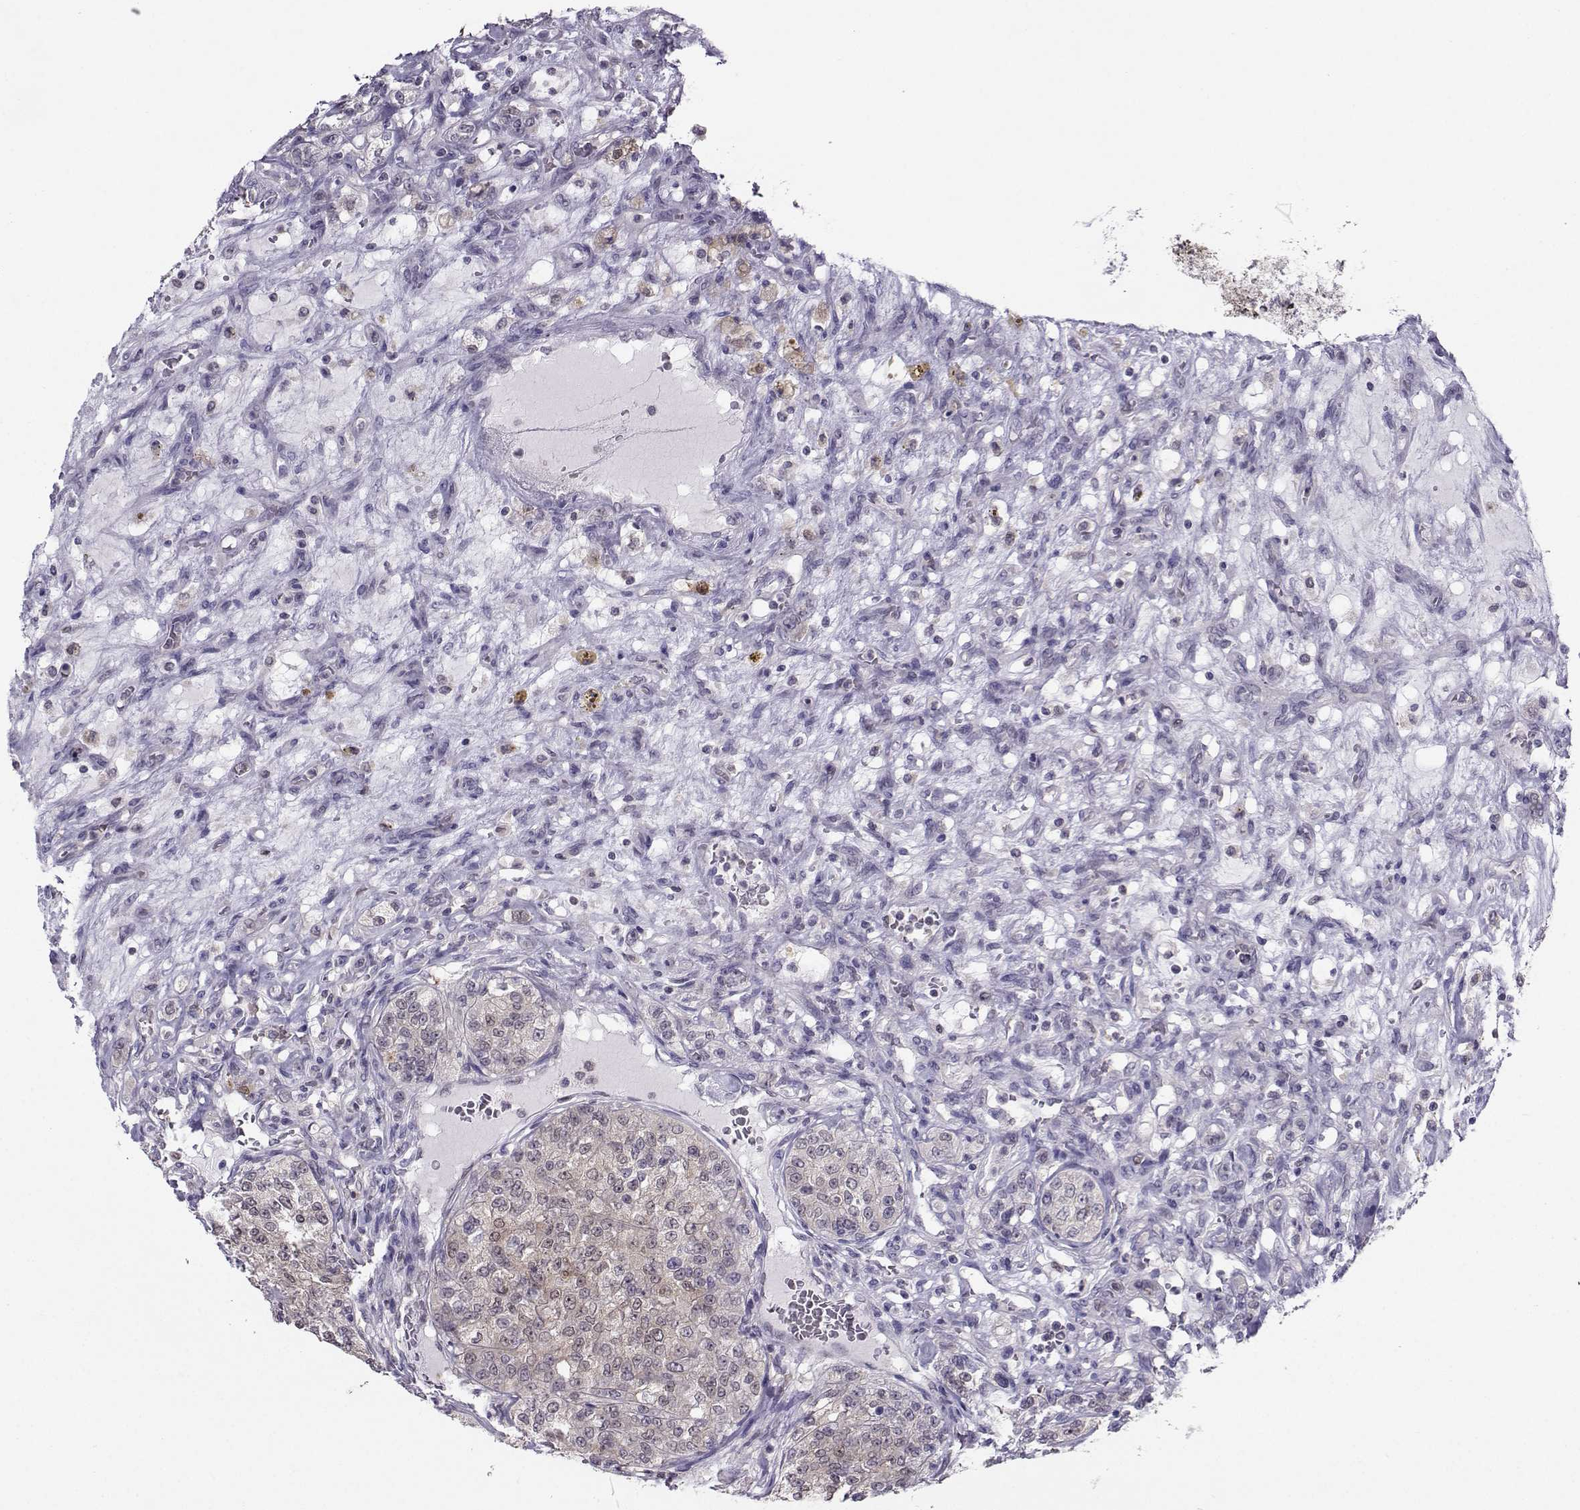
{"staining": {"intensity": "negative", "quantity": "none", "location": "none"}, "tissue": "renal cancer", "cell_type": "Tumor cells", "image_type": "cancer", "snomed": [{"axis": "morphology", "description": "Adenocarcinoma, NOS"}, {"axis": "topography", "description": "Kidney"}], "caption": "A photomicrograph of human renal cancer (adenocarcinoma) is negative for staining in tumor cells.", "gene": "PGK1", "patient": {"sex": "female", "age": 63}}